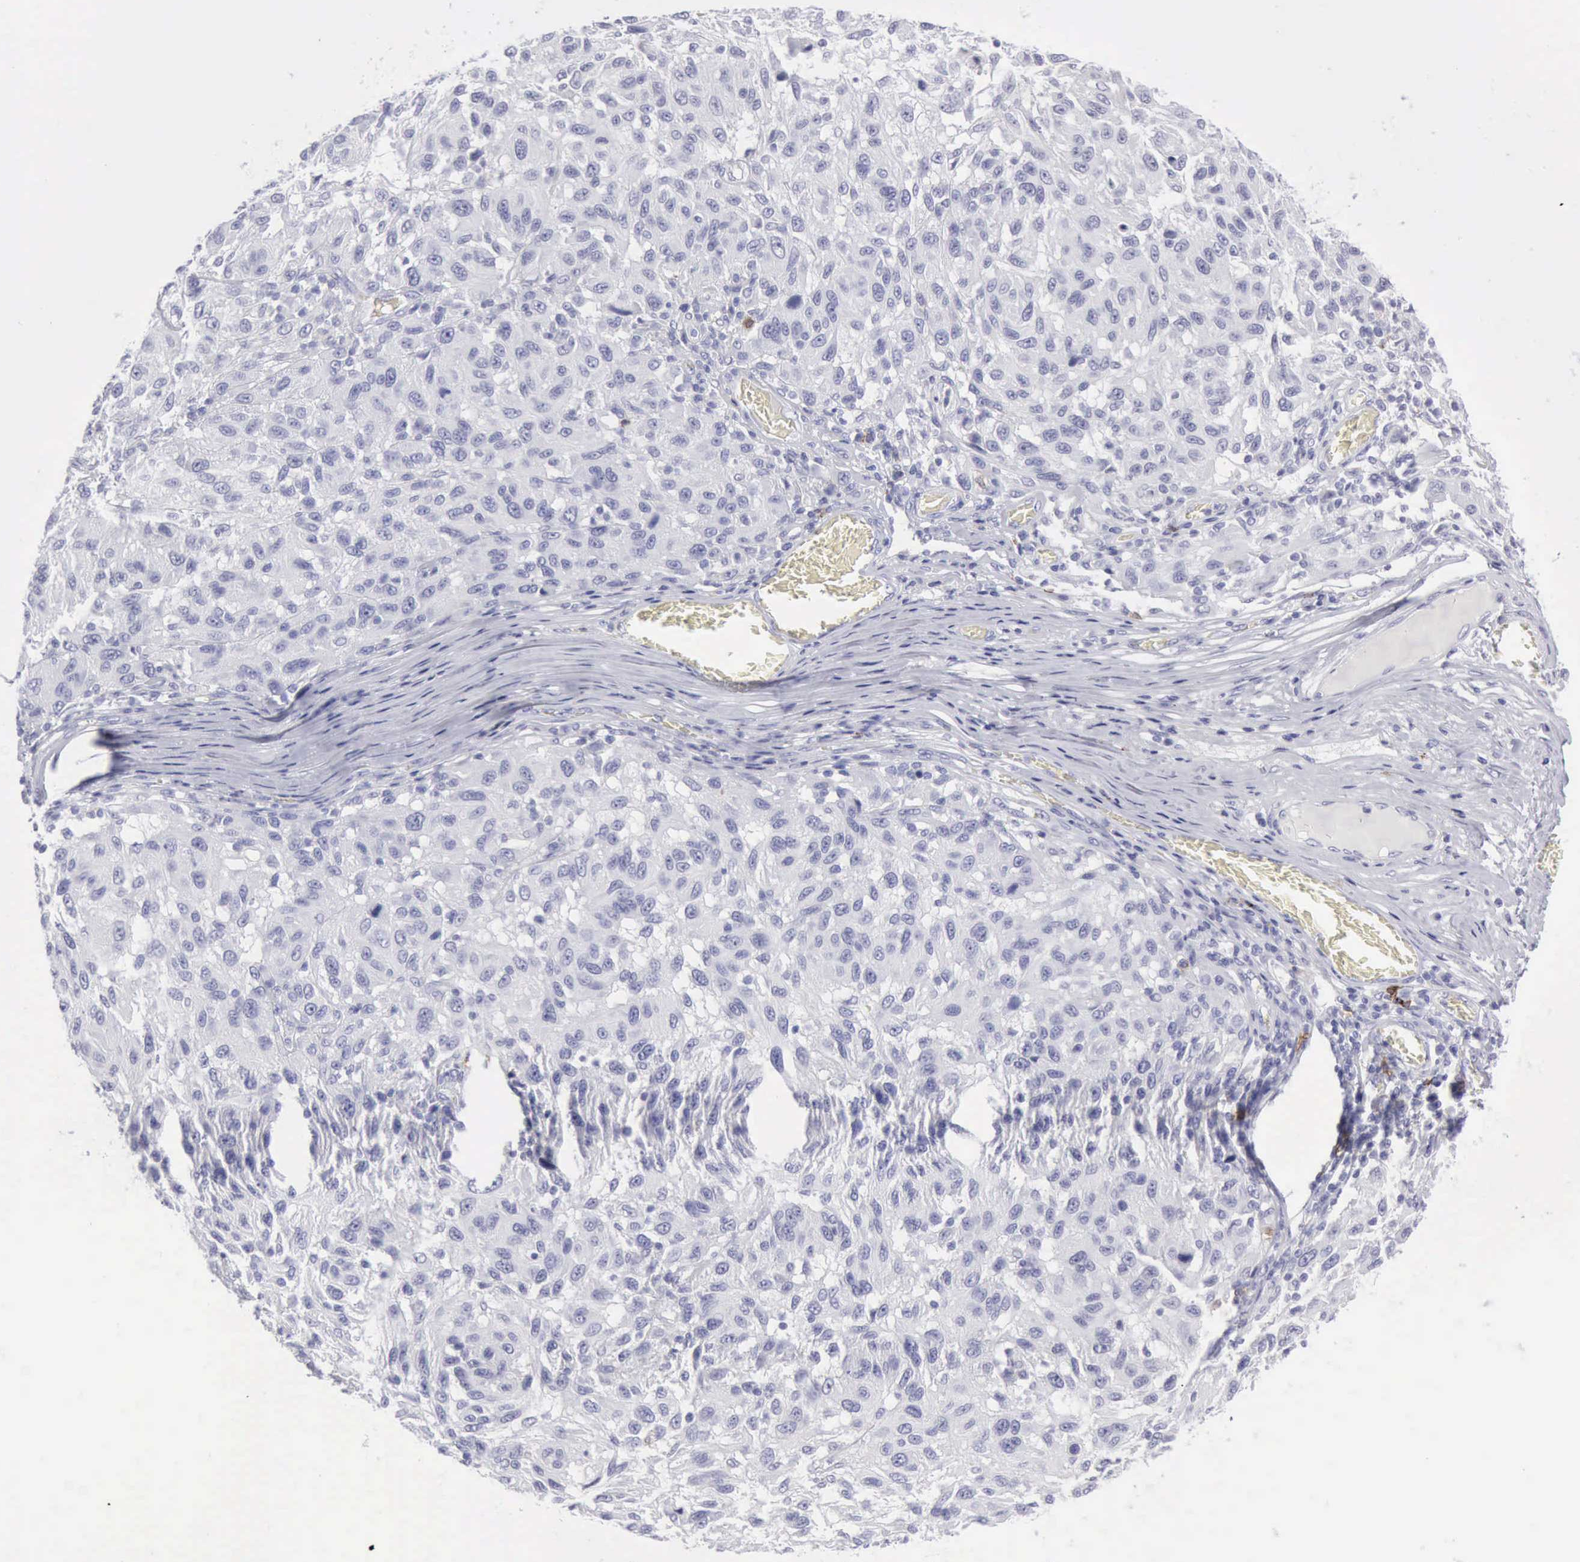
{"staining": {"intensity": "negative", "quantity": "none", "location": "none"}, "tissue": "melanoma", "cell_type": "Tumor cells", "image_type": "cancer", "snomed": [{"axis": "morphology", "description": "Malignant melanoma, NOS"}, {"axis": "topography", "description": "Skin"}], "caption": "Image shows no protein positivity in tumor cells of malignant melanoma tissue. The staining is performed using DAB (3,3'-diaminobenzidine) brown chromogen with nuclei counter-stained in using hematoxylin.", "gene": "NCAM1", "patient": {"sex": "female", "age": 77}}